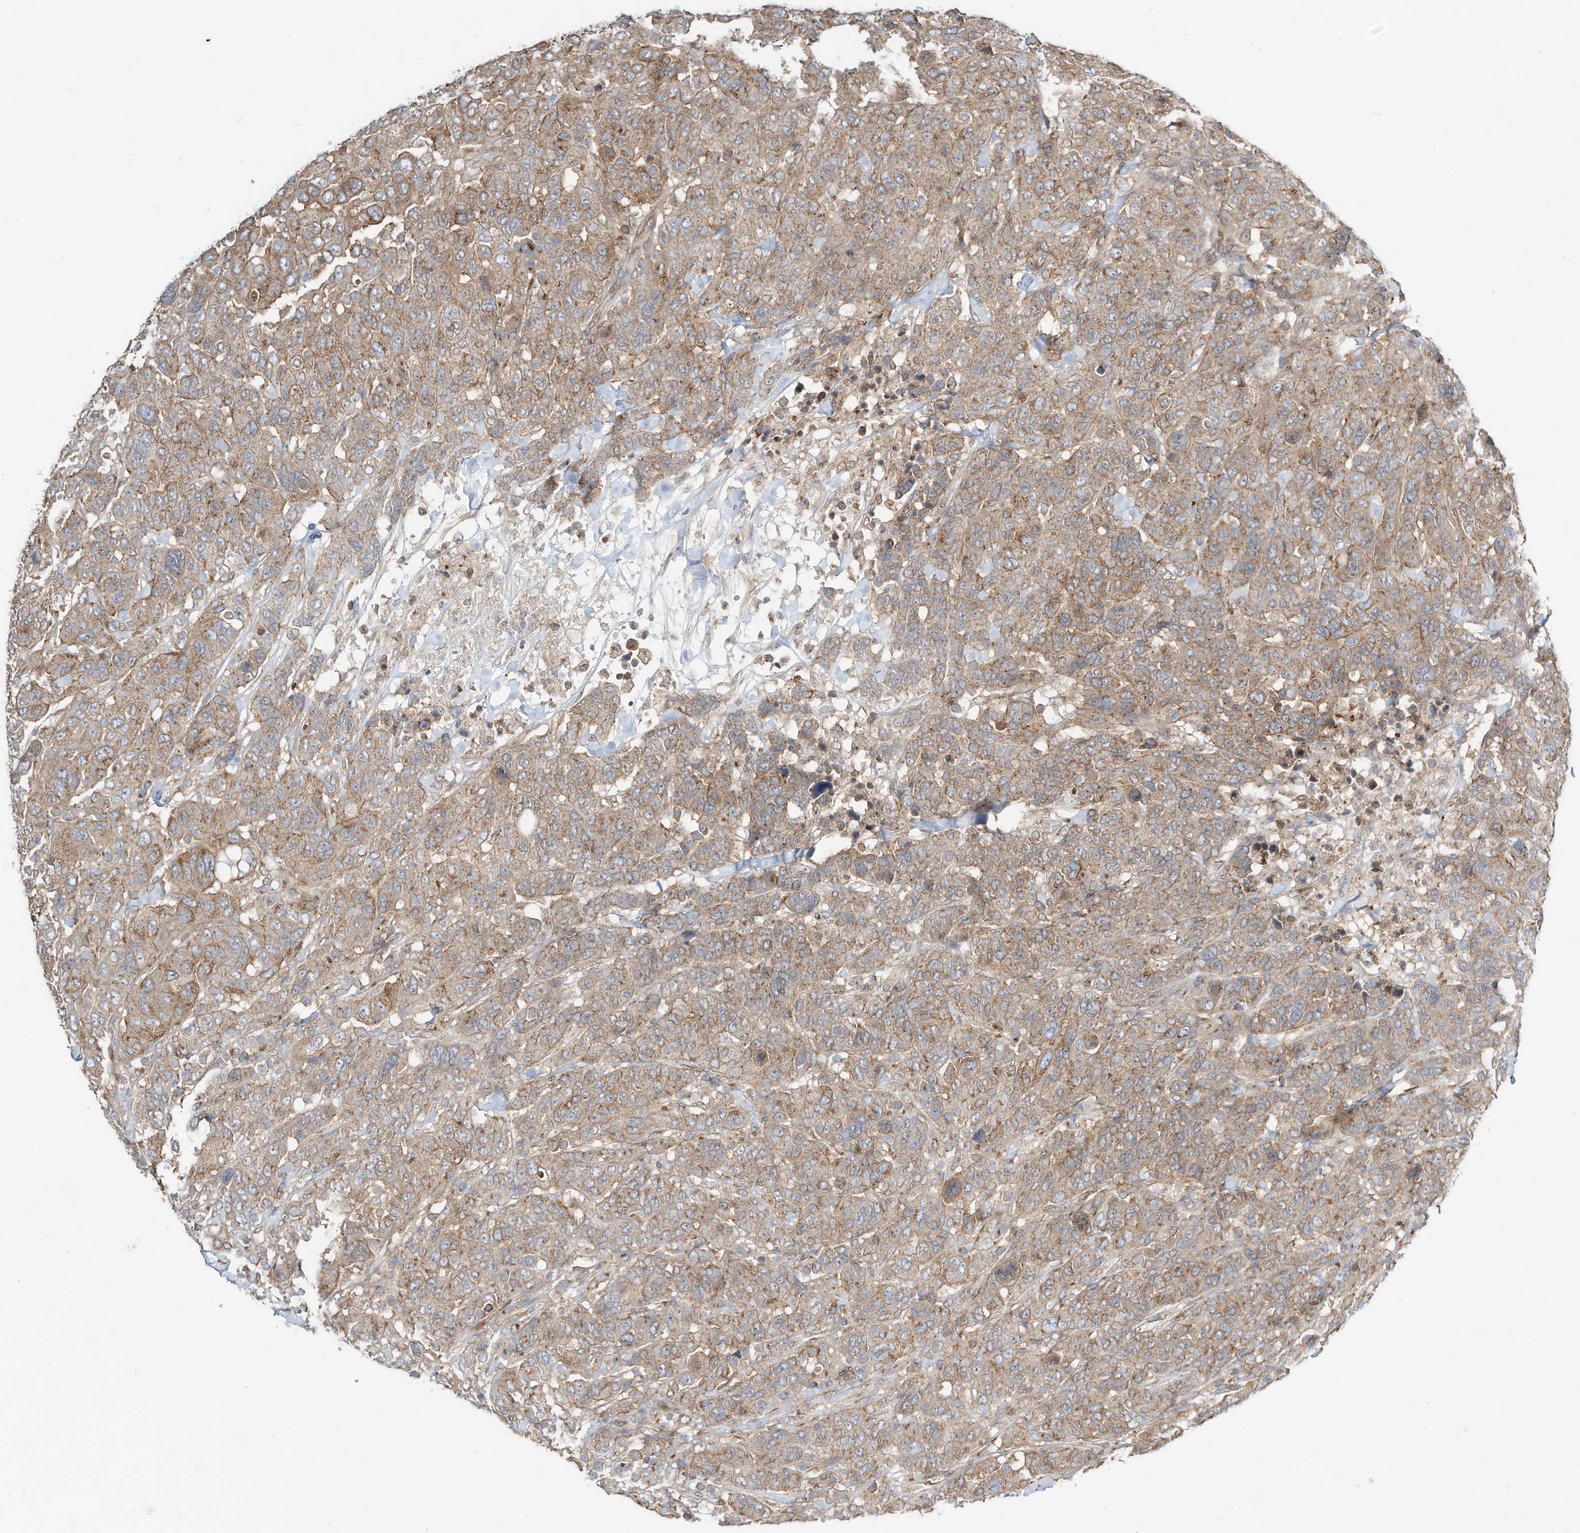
{"staining": {"intensity": "moderate", "quantity": ">75%", "location": "cytoplasmic/membranous"}, "tissue": "breast cancer", "cell_type": "Tumor cells", "image_type": "cancer", "snomed": [{"axis": "morphology", "description": "Duct carcinoma"}, {"axis": "topography", "description": "Breast"}], "caption": "The micrograph demonstrates staining of breast cancer, revealing moderate cytoplasmic/membranous protein staining (brown color) within tumor cells.", "gene": "CUX1", "patient": {"sex": "female", "age": 37}}